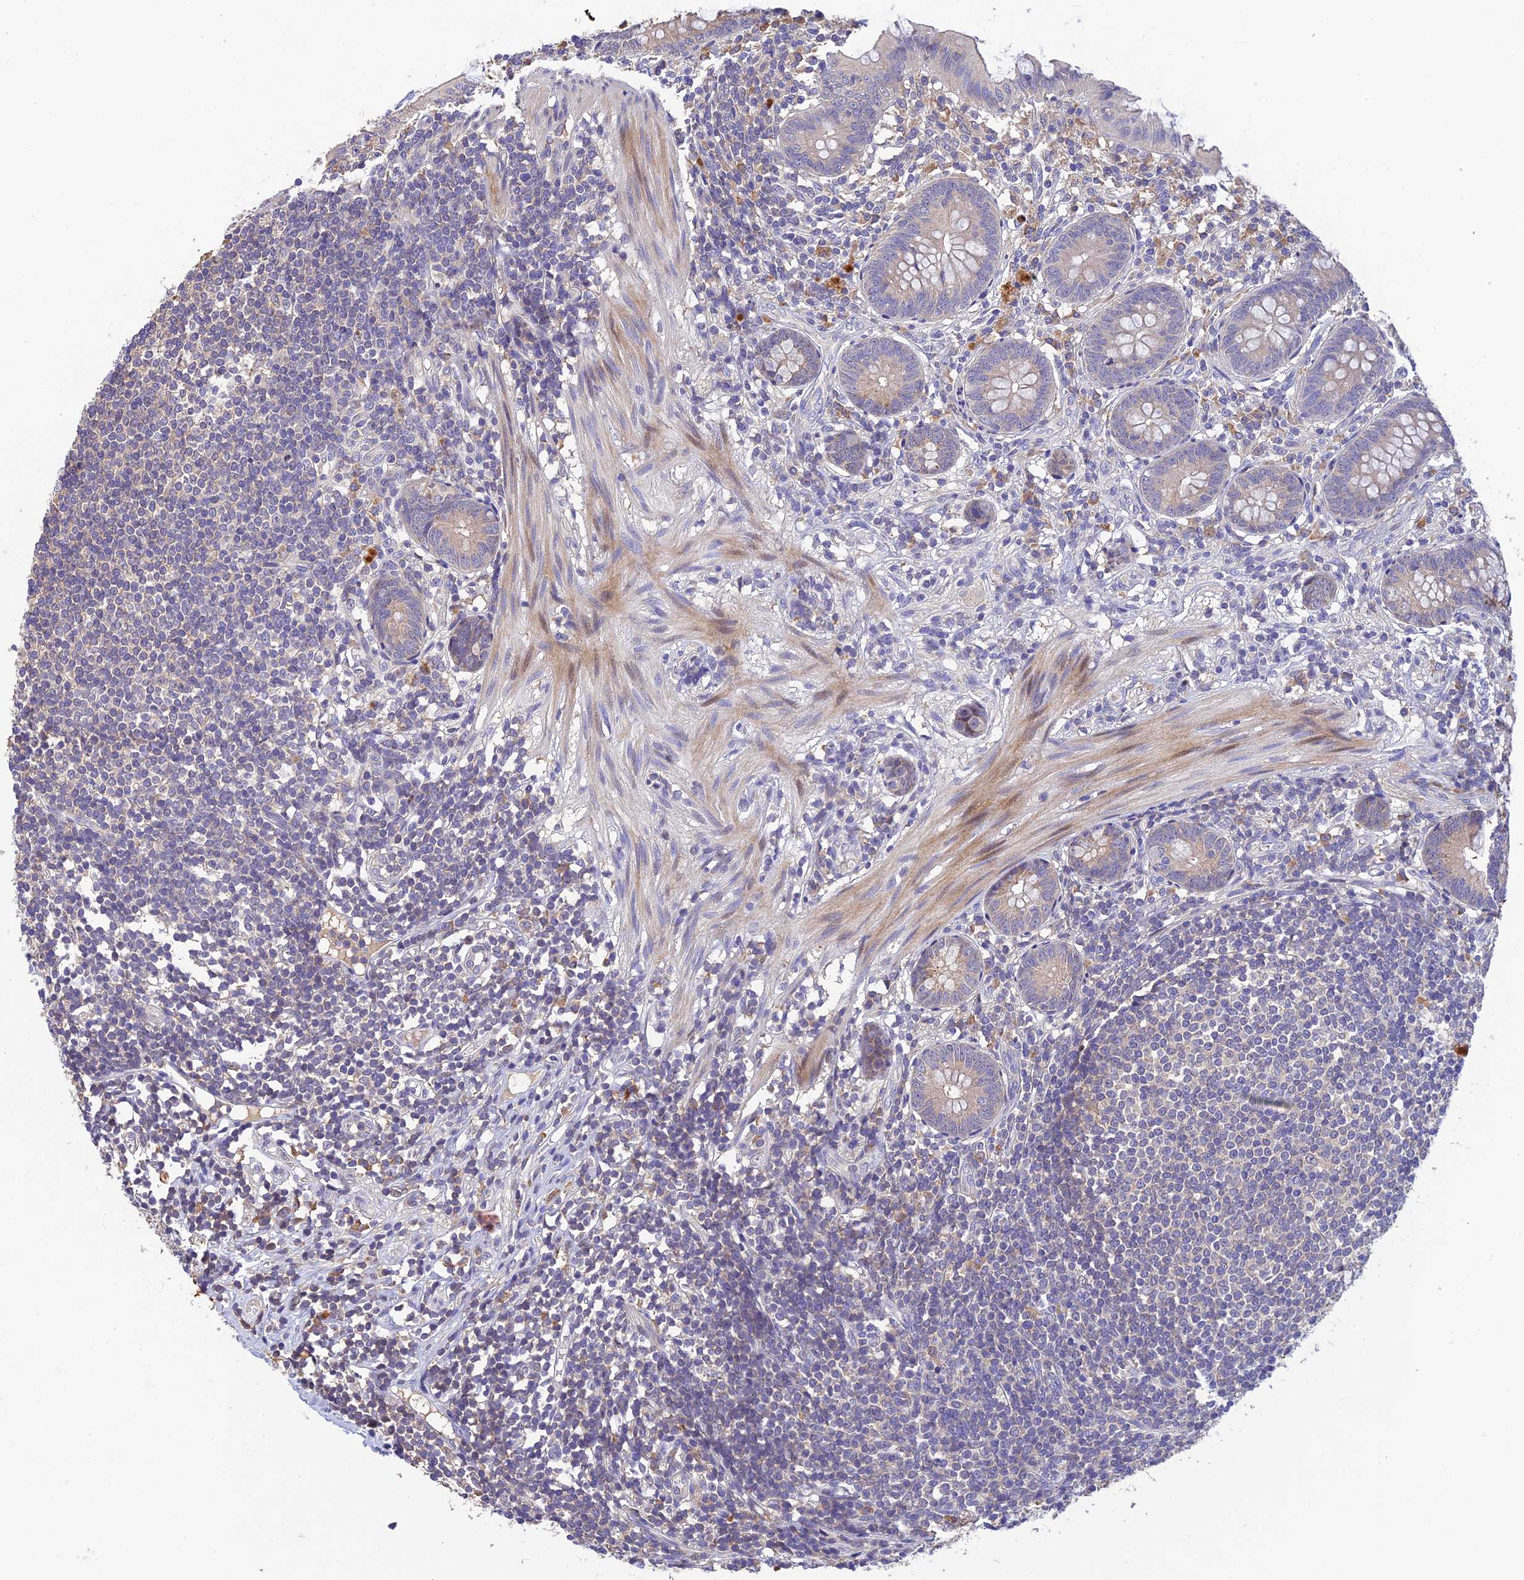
{"staining": {"intensity": "negative", "quantity": "none", "location": "none"}, "tissue": "appendix", "cell_type": "Glandular cells", "image_type": "normal", "snomed": [{"axis": "morphology", "description": "Normal tissue, NOS"}, {"axis": "topography", "description": "Appendix"}], "caption": "Immunohistochemistry (IHC) of benign human appendix displays no staining in glandular cells.", "gene": "DENND5B", "patient": {"sex": "female", "age": 62}}